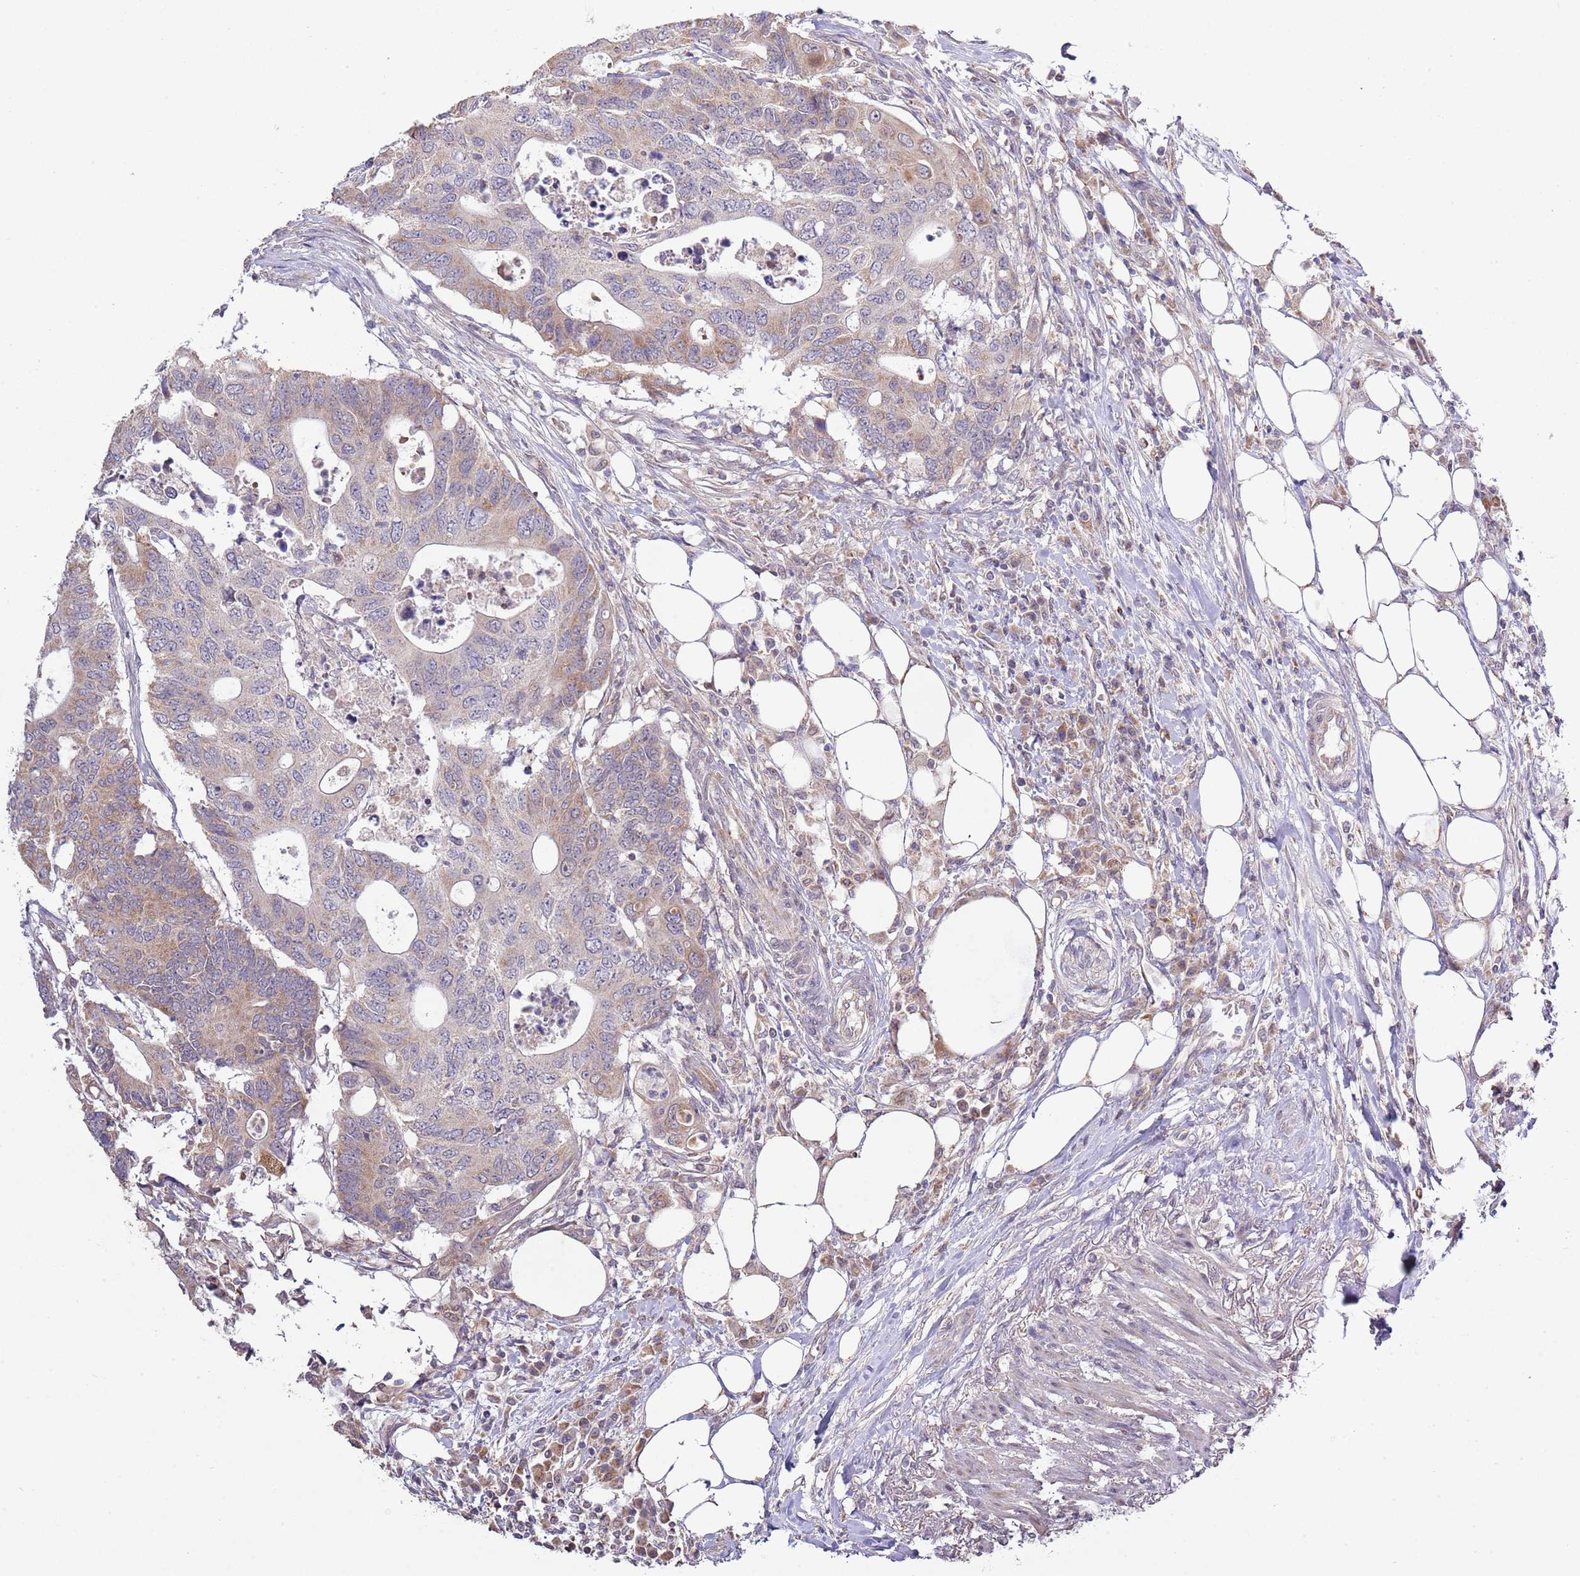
{"staining": {"intensity": "weak", "quantity": "25%-75%", "location": "cytoplasmic/membranous"}, "tissue": "colorectal cancer", "cell_type": "Tumor cells", "image_type": "cancer", "snomed": [{"axis": "morphology", "description": "Adenocarcinoma, NOS"}, {"axis": "topography", "description": "Colon"}], "caption": "Immunohistochemistry (IHC) histopathology image of human colorectal cancer stained for a protein (brown), which demonstrates low levels of weak cytoplasmic/membranous staining in approximately 25%-75% of tumor cells.", "gene": "IVD", "patient": {"sex": "male", "age": 71}}